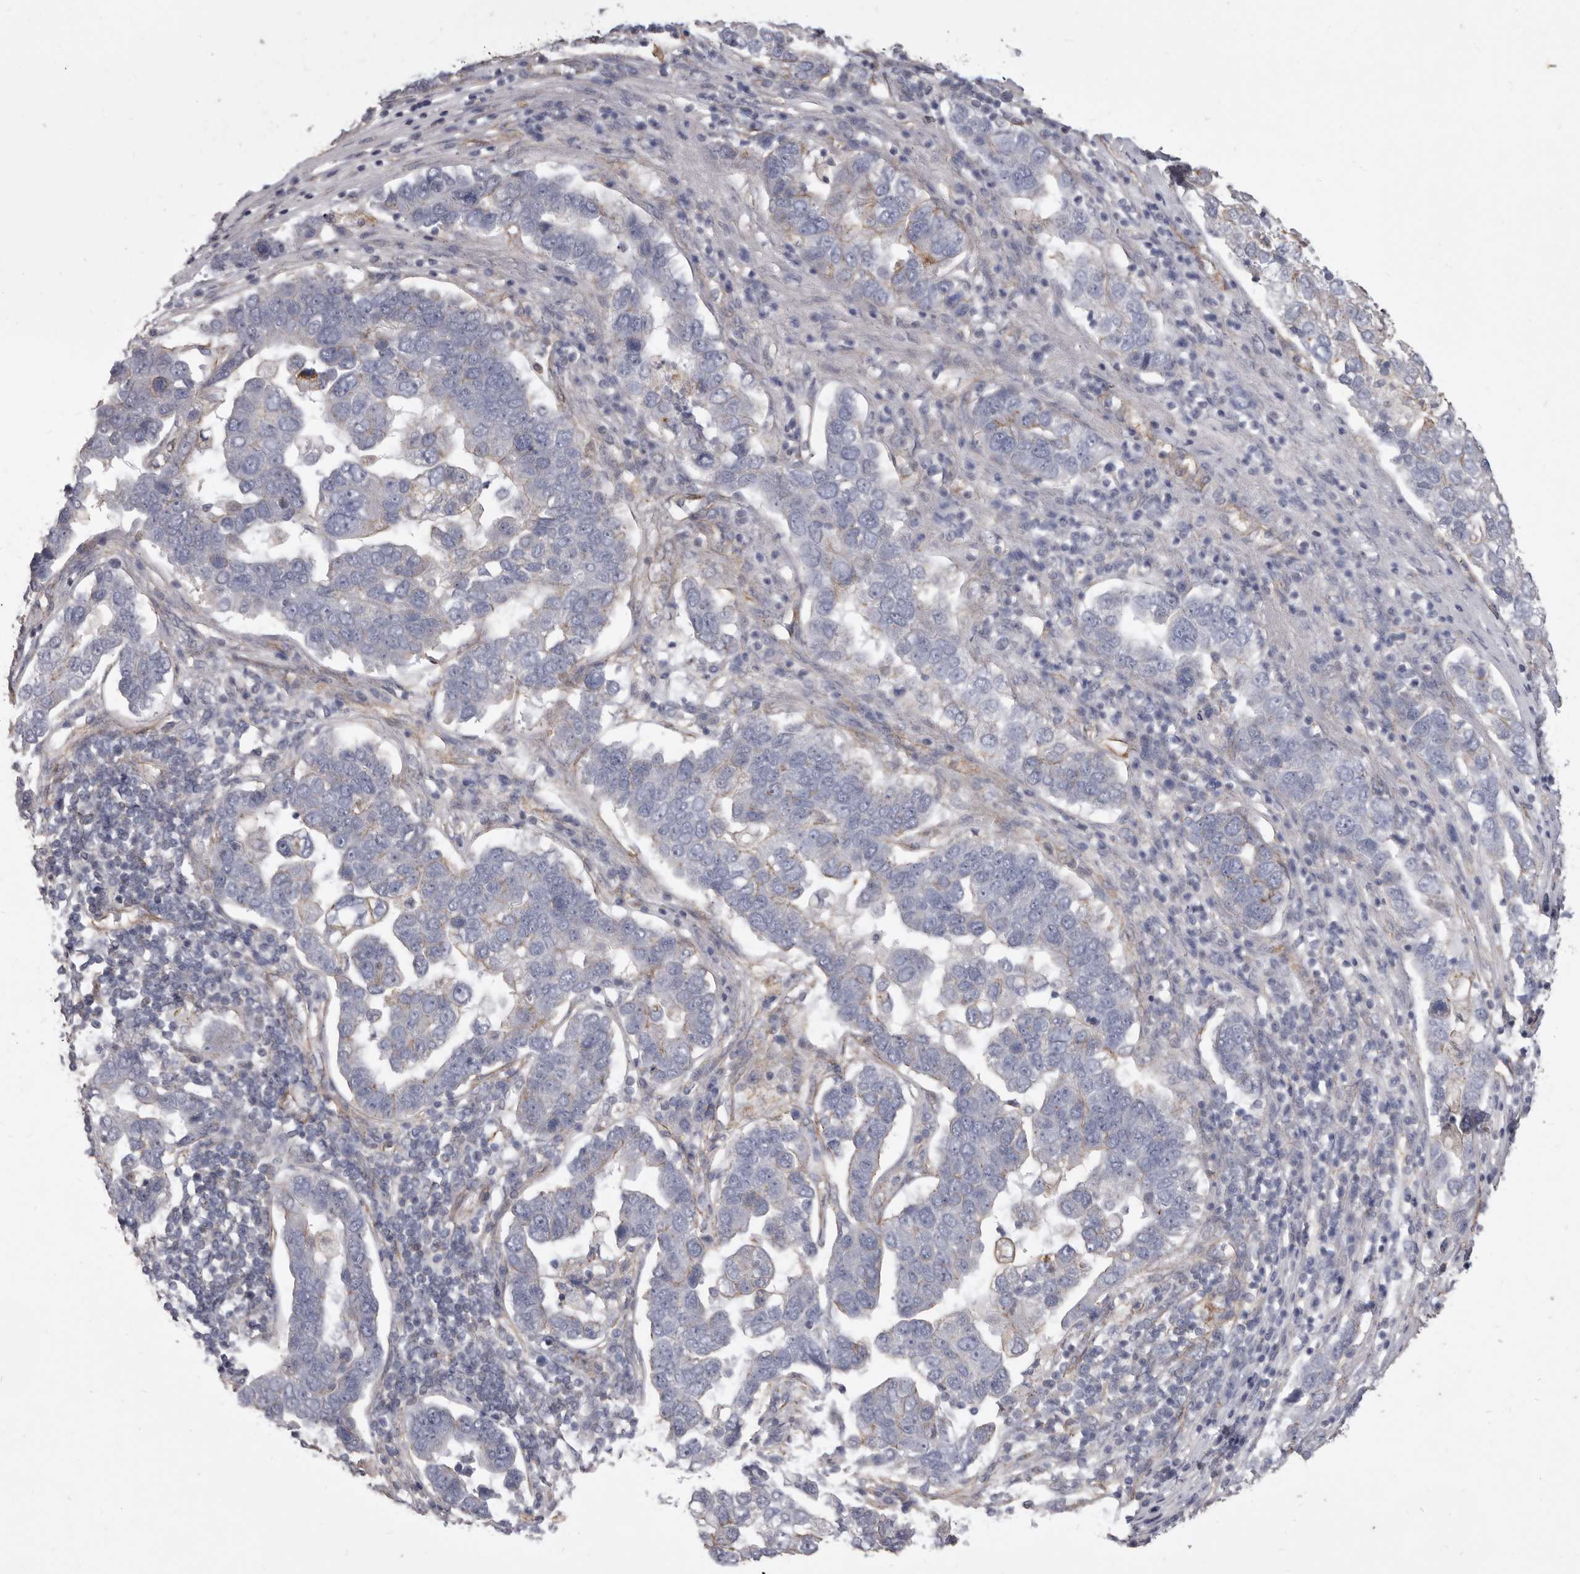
{"staining": {"intensity": "negative", "quantity": "none", "location": "none"}, "tissue": "pancreatic cancer", "cell_type": "Tumor cells", "image_type": "cancer", "snomed": [{"axis": "morphology", "description": "Adenocarcinoma, NOS"}, {"axis": "topography", "description": "Pancreas"}], "caption": "A histopathology image of pancreatic adenocarcinoma stained for a protein displays no brown staining in tumor cells.", "gene": "P2RX6", "patient": {"sex": "female", "age": 61}}